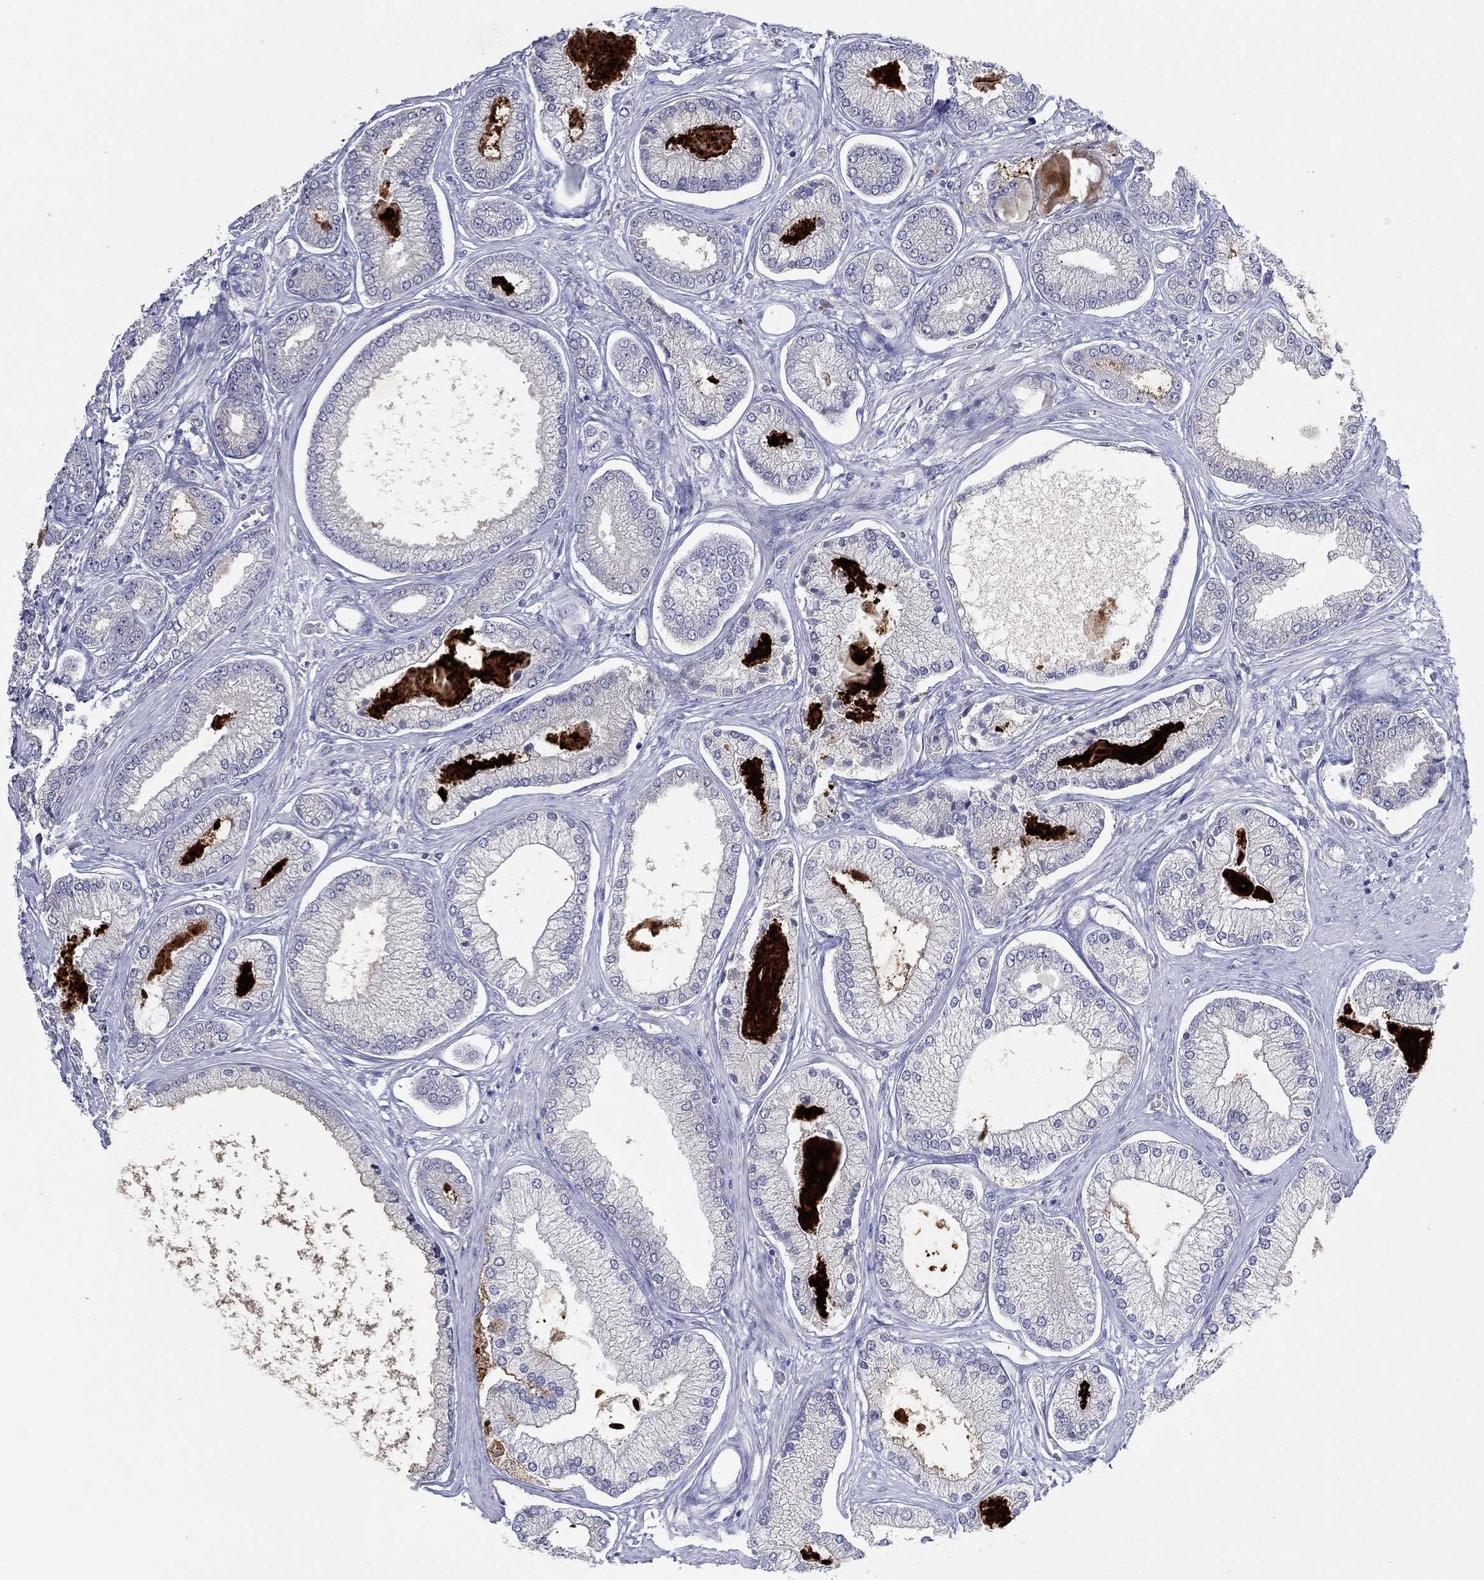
{"staining": {"intensity": "negative", "quantity": "none", "location": "none"}, "tissue": "prostate cancer", "cell_type": "Tumor cells", "image_type": "cancer", "snomed": [{"axis": "morphology", "description": "Adenocarcinoma, Low grade"}, {"axis": "topography", "description": "Prostate"}], "caption": "An image of human prostate cancer is negative for staining in tumor cells.", "gene": "PLCL2", "patient": {"sex": "male", "age": 57}}